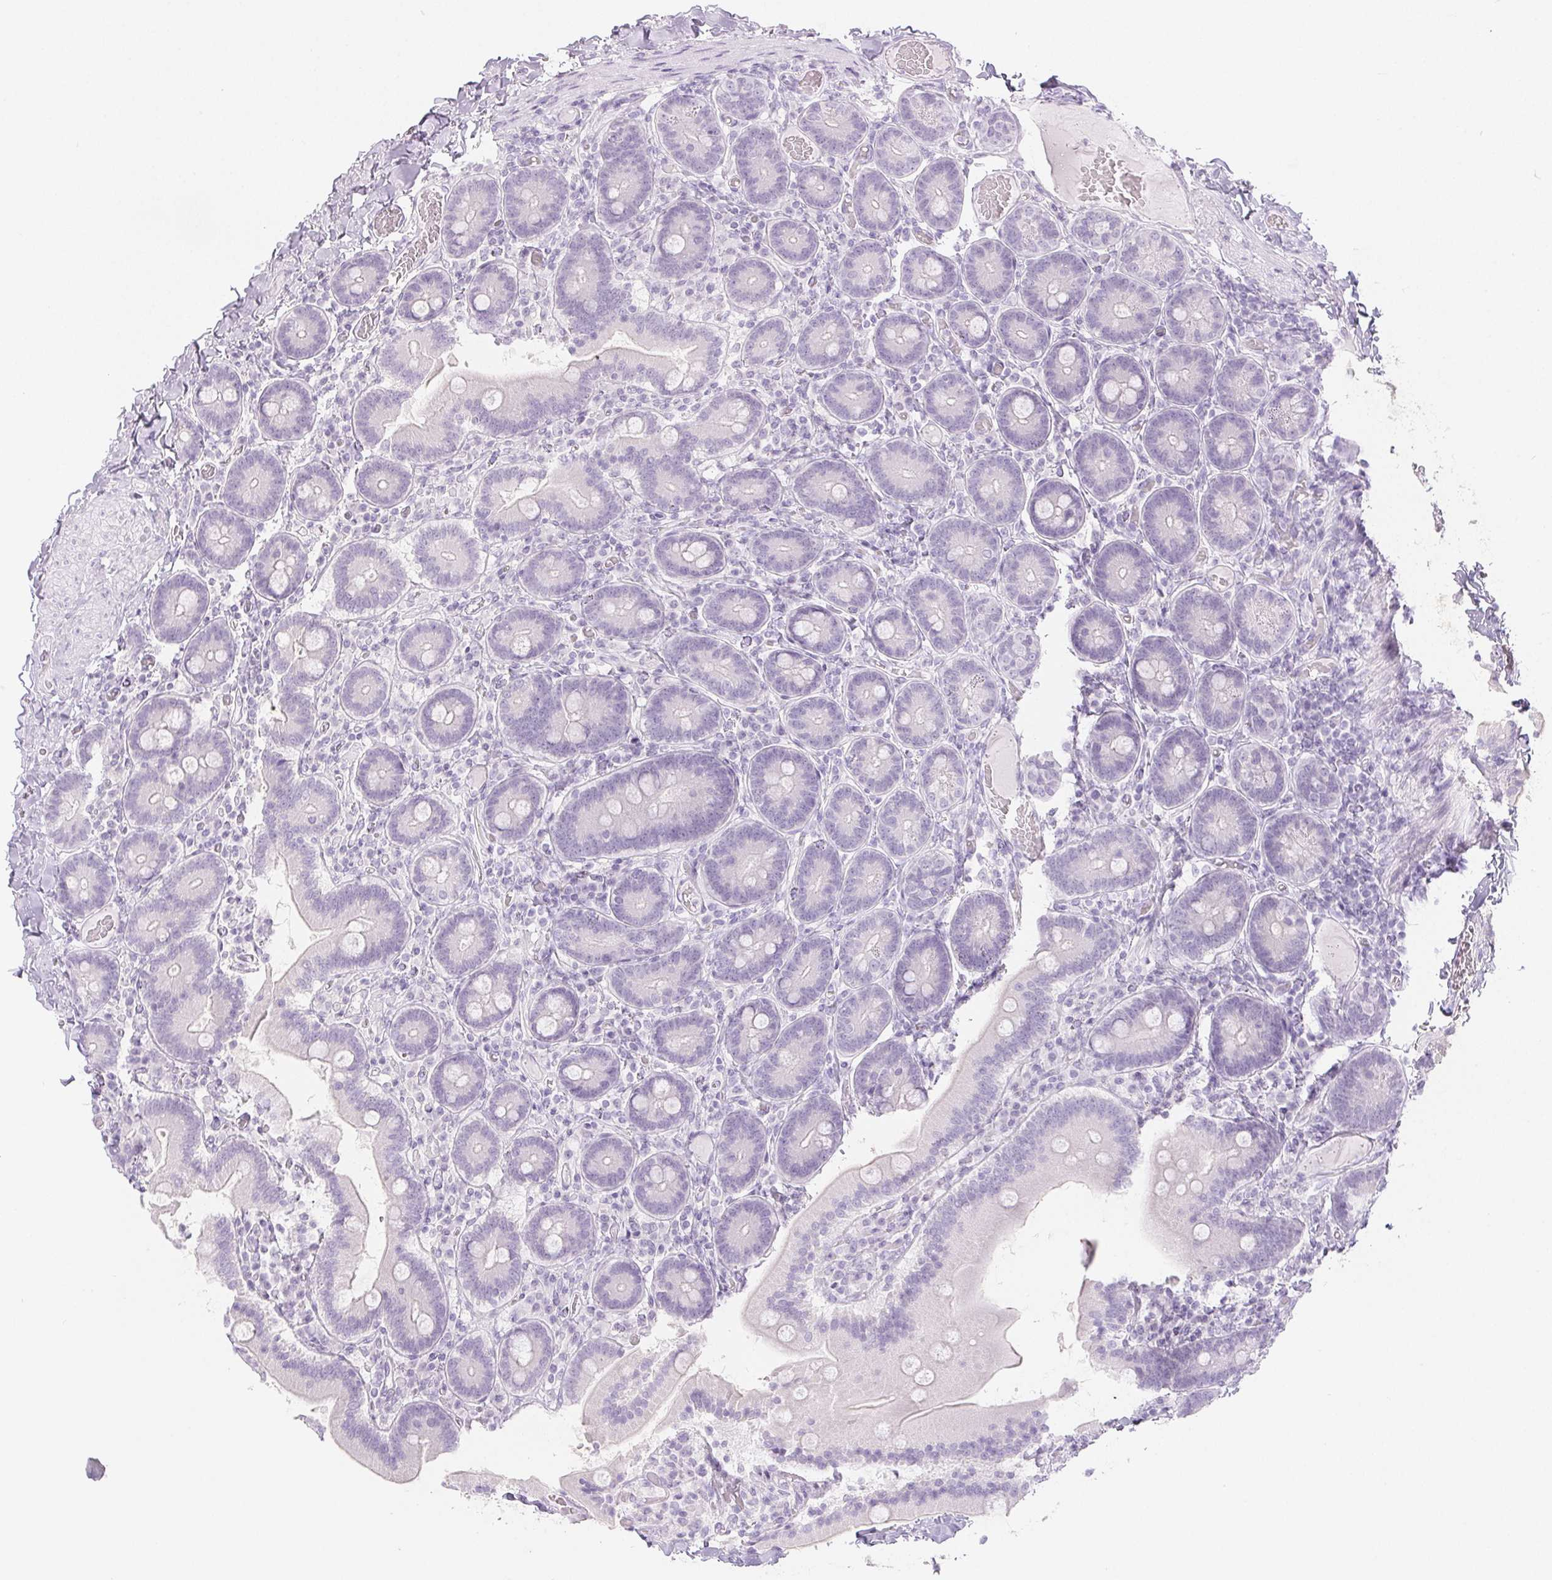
{"staining": {"intensity": "weak", "quantity": "<25%", "location": "cytoplasmic/membranous"}, "tissue": "duodenum", "cell_type": "Glandular cells", "image_type": "normal", "snomed": [{"axis": "morphology", "description": "Normal tissue, NOS"}, {"axis": "topography", "description": "Duodenum"}], "caption": "A high-resolution histopathology image shows immunohistochemistry staining of unremarkable duodenum, which displays no significant staining in glandular cells.", "gene": "SPRR3", "patient": {"sex": "female", "age": 62}}